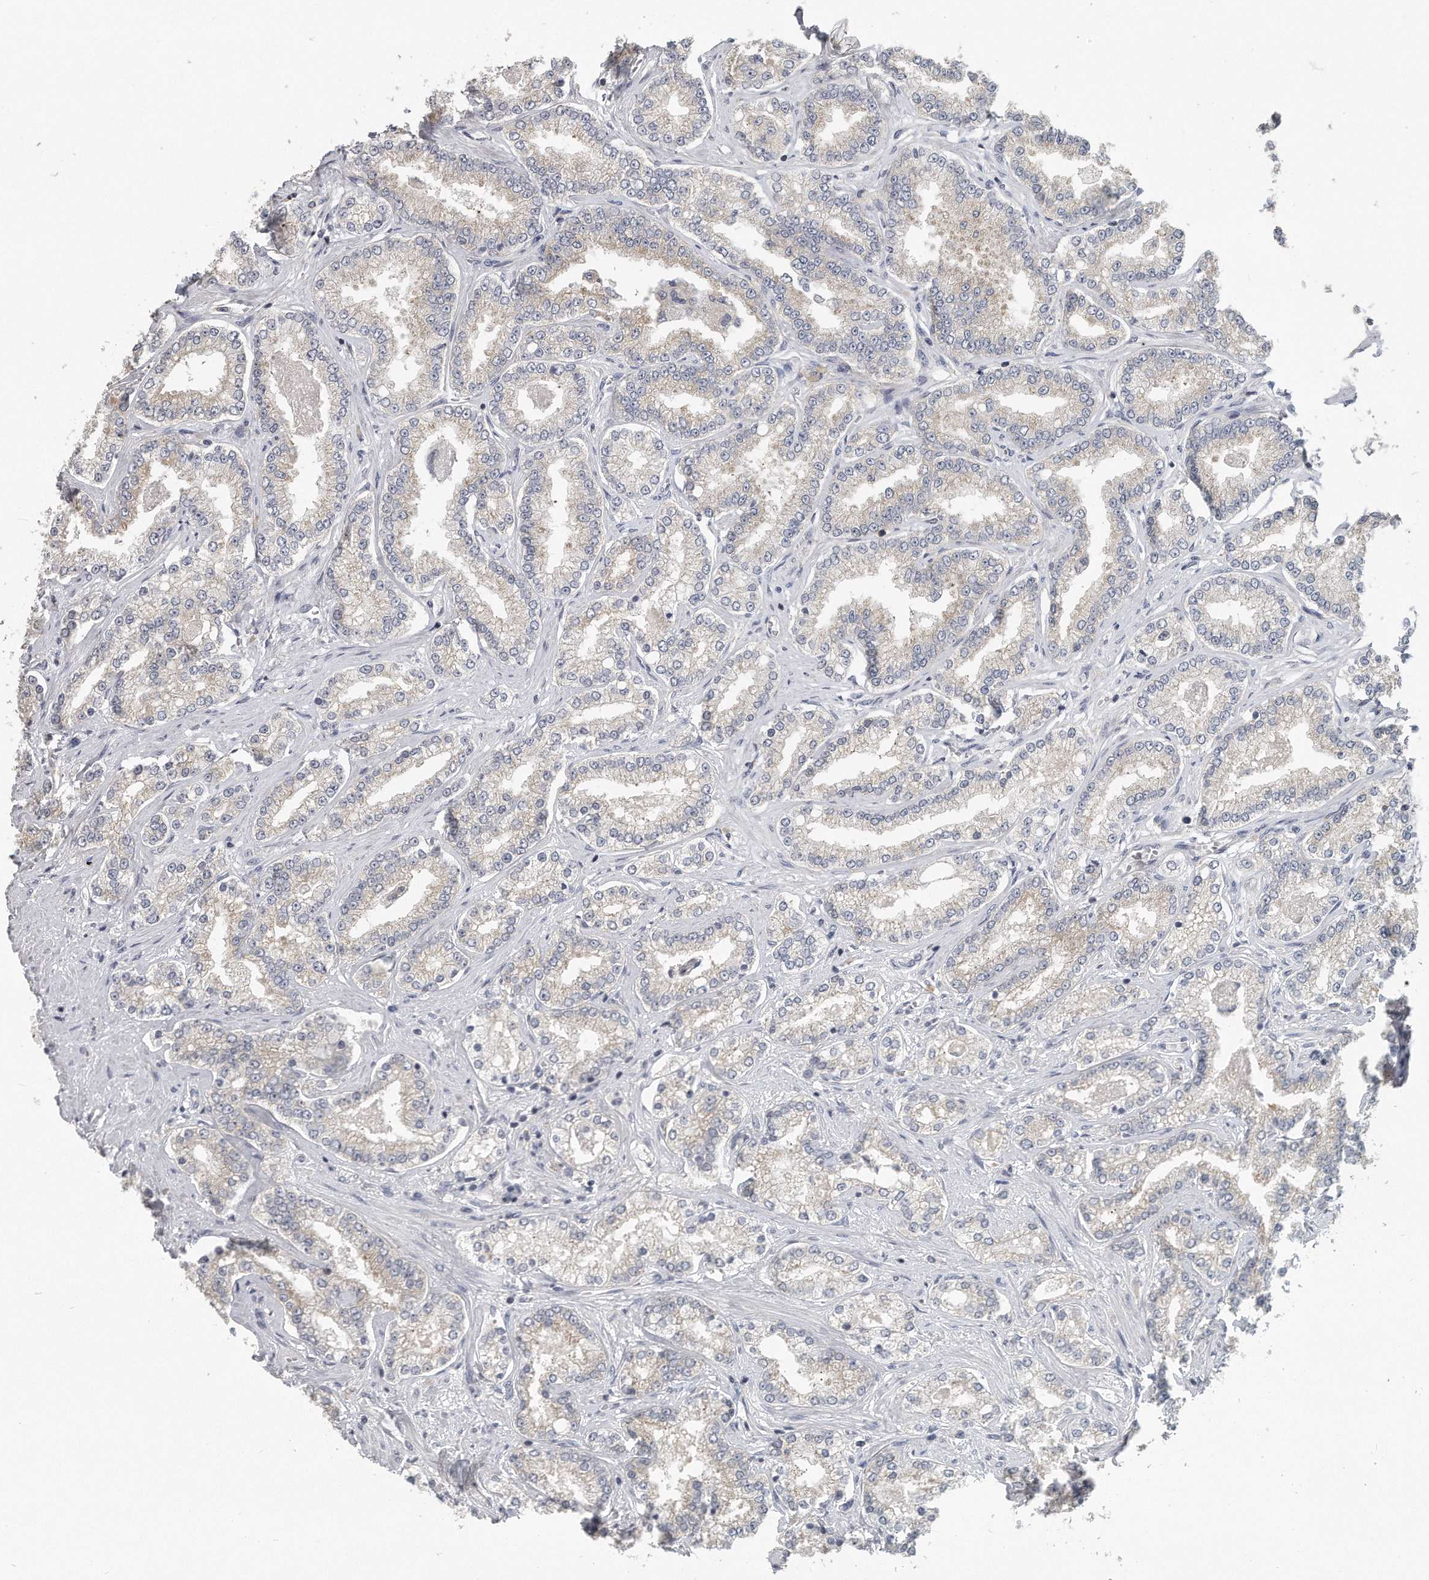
{"staining": {"intensity": "negative", "quantity": "none", "location": "none"}, "tissue": "prostate cancer", "cell_type": "Tumor cells", "image_type": "cancer", "snomed": [{"axis": "morphology", "description": "Normal tissue, NOS"}, {"axis": "morphology", "description": "Adenocarcinoma, High grade"}, {"axis": "topography", "description": "Prostate"}], "caption": "A photomicrograph of high-grade adenocarcinoma (prostate) stained for a protein demonstrates no brown staining in tumor cells.", "gene": "EIF3I", "patient": {"sex": "male", "age": 83}}